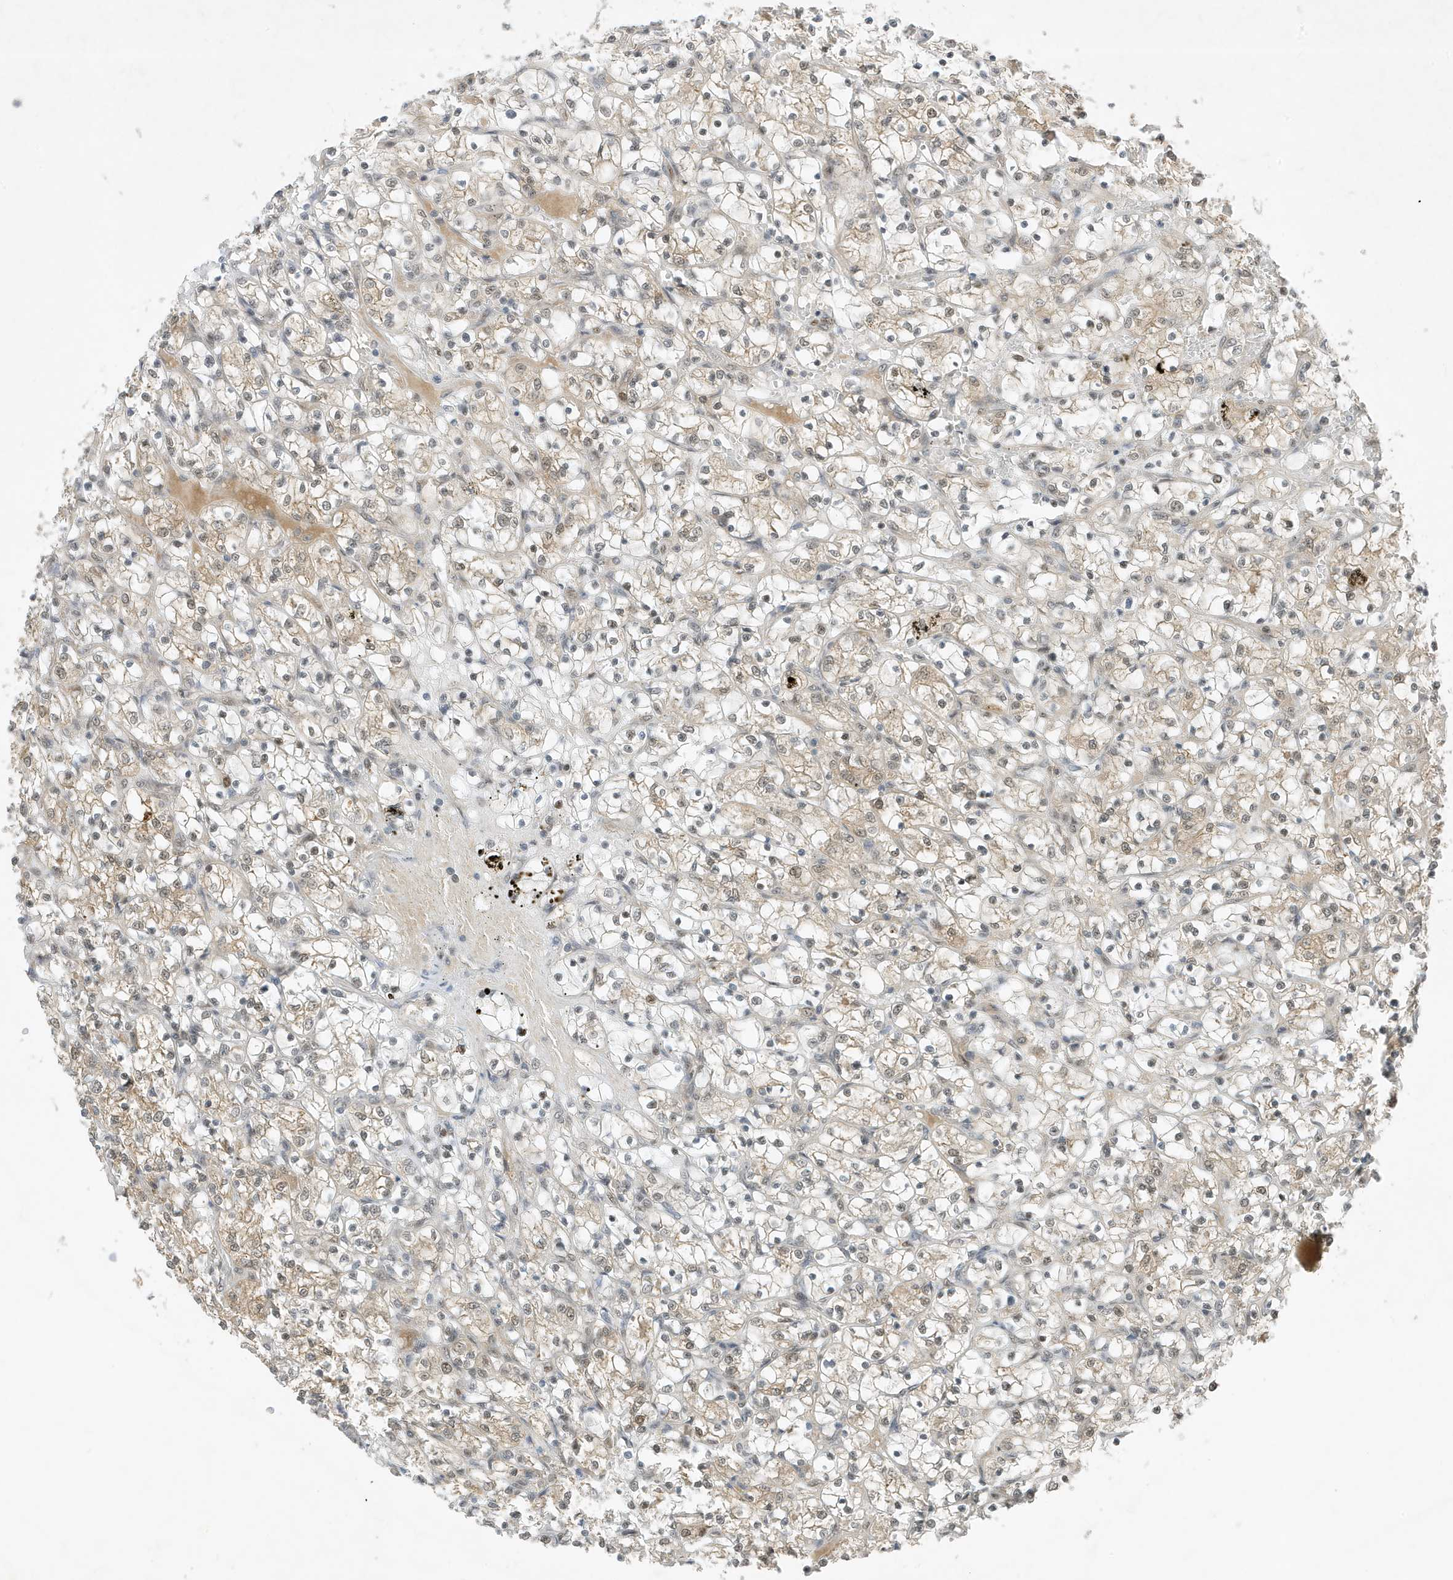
{"staining": {"intensity": "weak", "quantity": "25%-75%", "location": "cytoplasmic/membranous"}, "tissue": "renal cancer", "cell_type": "Tumor cells", "image_type": "cancer", "snomed": [{"axis": "morphology", "description": "Adenocarcinoma, NOS"}, {"axis": "topography", "description": "Kidney"}], "caption": "A high-resolution image shows immunohistochemistry staining of renal cancer, which exhibits weak cytoplasmic/membranous positivity in about 25%-75% of tumor cells.", "gene": "MAST3", "patient": {"sex": "female", "age": 69}}